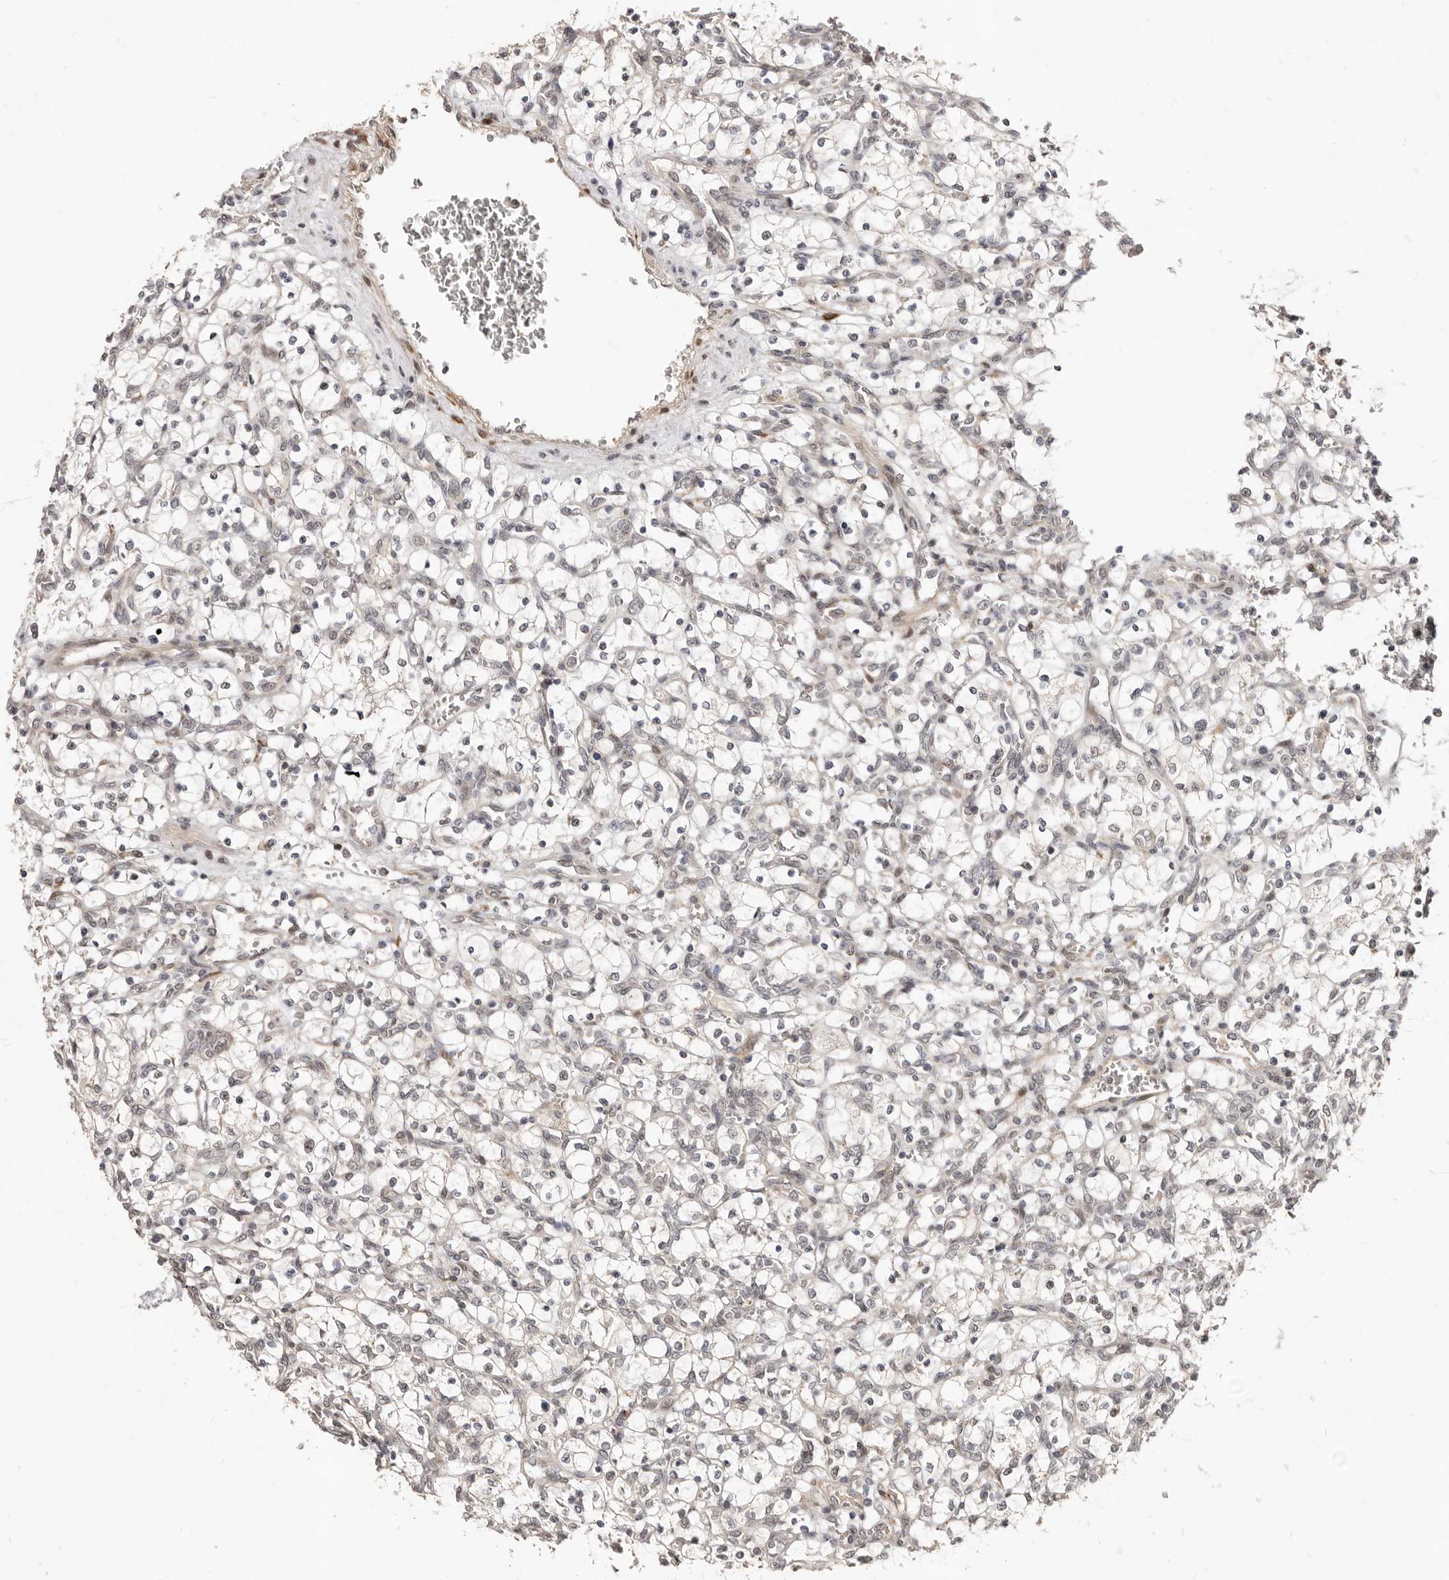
{"staining": {"intensity": "negative", "quantity": "none", "location": "none"}, "tissue": "renal cancer", "cell_type": "Tumor cells", "image_type": "cancer", "snomed": [{"axis": "morphology", "description": "Adenocarcinoma, NOS"}, {"axis": "topography", "description": "Kidney"}], "caption": "High power microscopy histopathology image of an IHC micrograph of renal cancer, revealing no significant staining in tumor cells.", "gene": "SRCAP", "patient": {"sex": "female", "age": 69}}